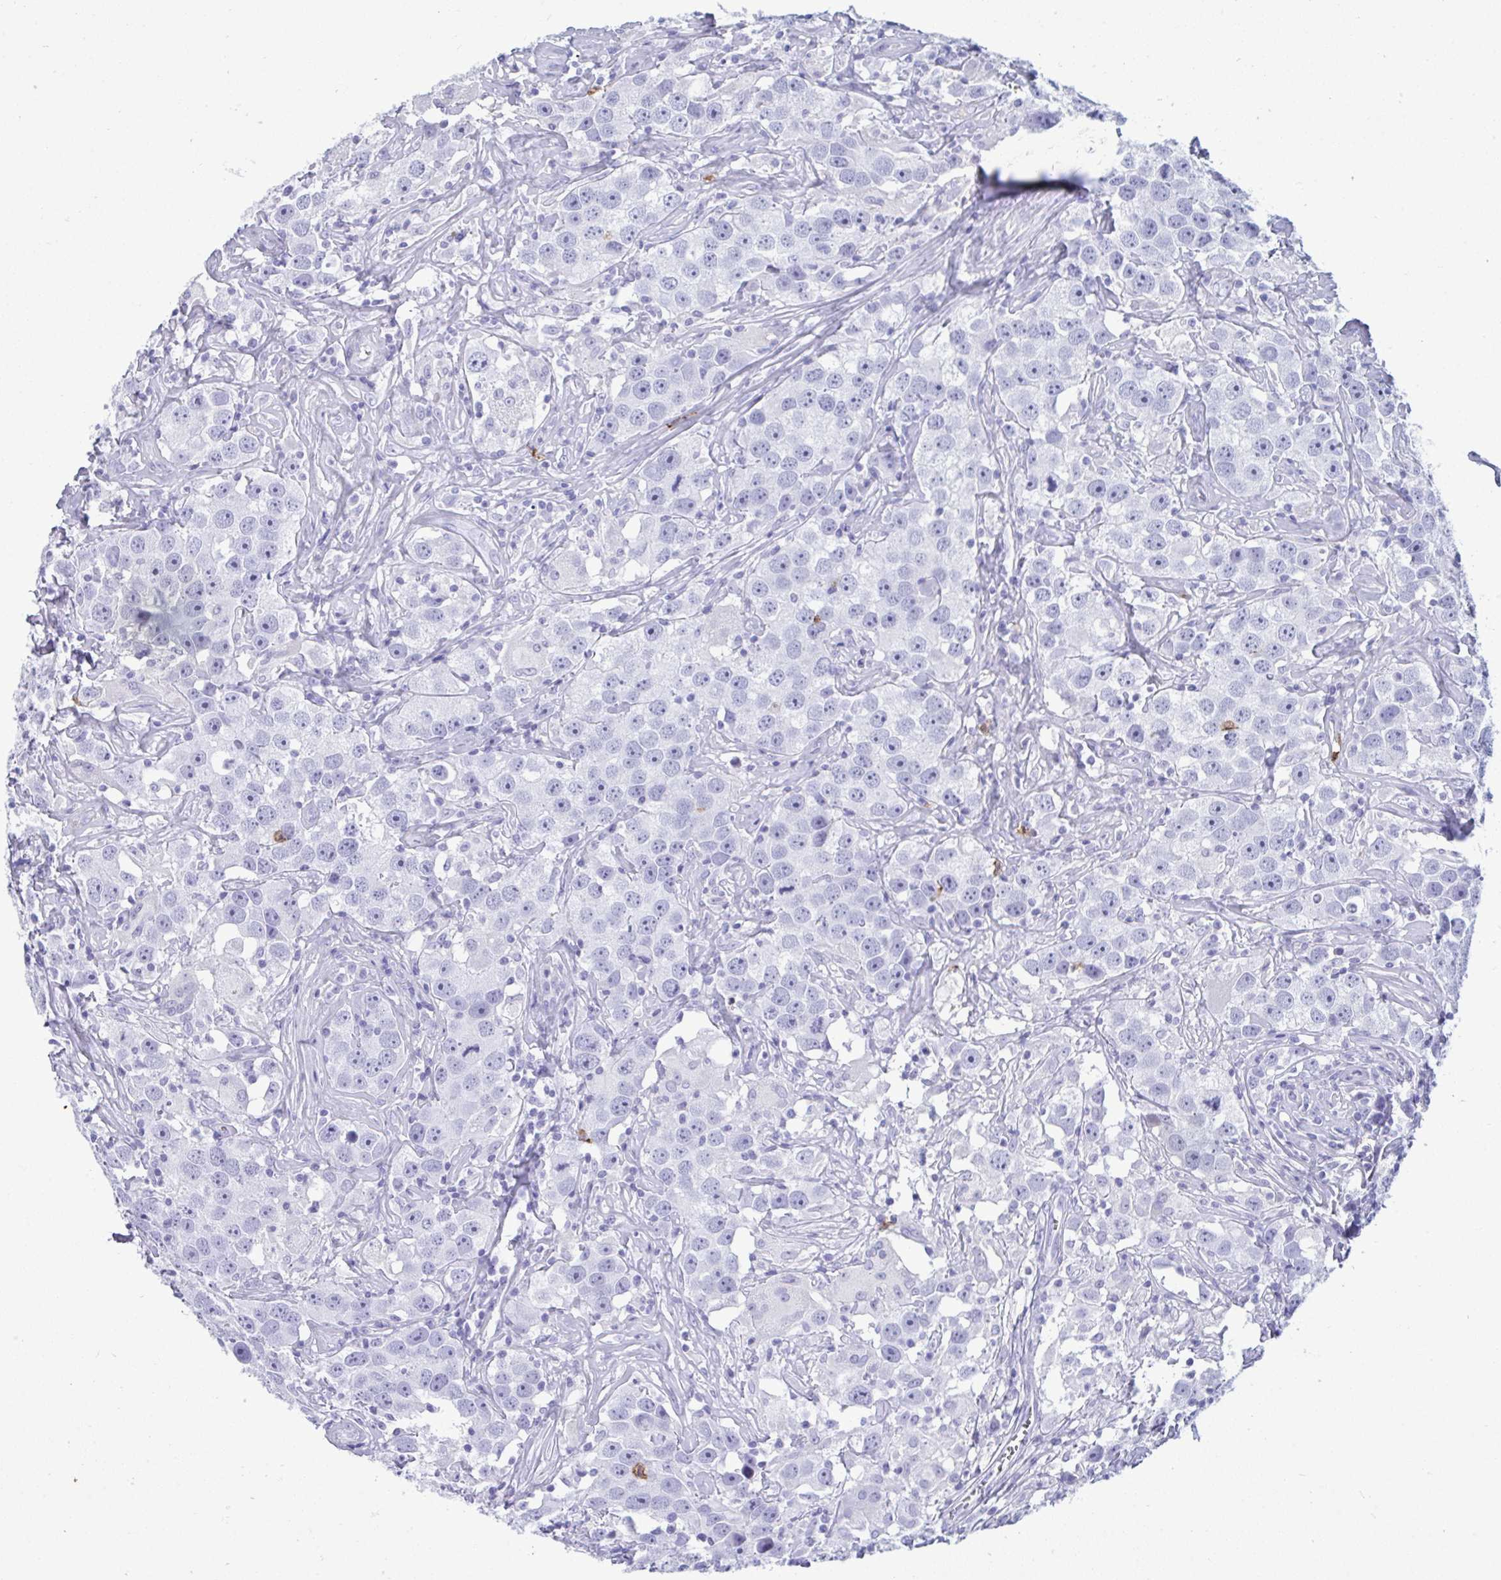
{"staining": {"intensity": "negative", "quantity": "none", "location": "none"}, "tissue": "testis cancer", "cell_type": "Tumor cells", "image_type": "cancer", "snomed": [{"axis": "morphology", "description": "Seminoma, NOS"}, {"axis": "topography", "description": "Testis"}], "caption": "The micrograph shows no staining of tumor cells in seminoma (testis).", "gene": "ARHGAP42", "patient": {"sex": "male", "age": 49}}